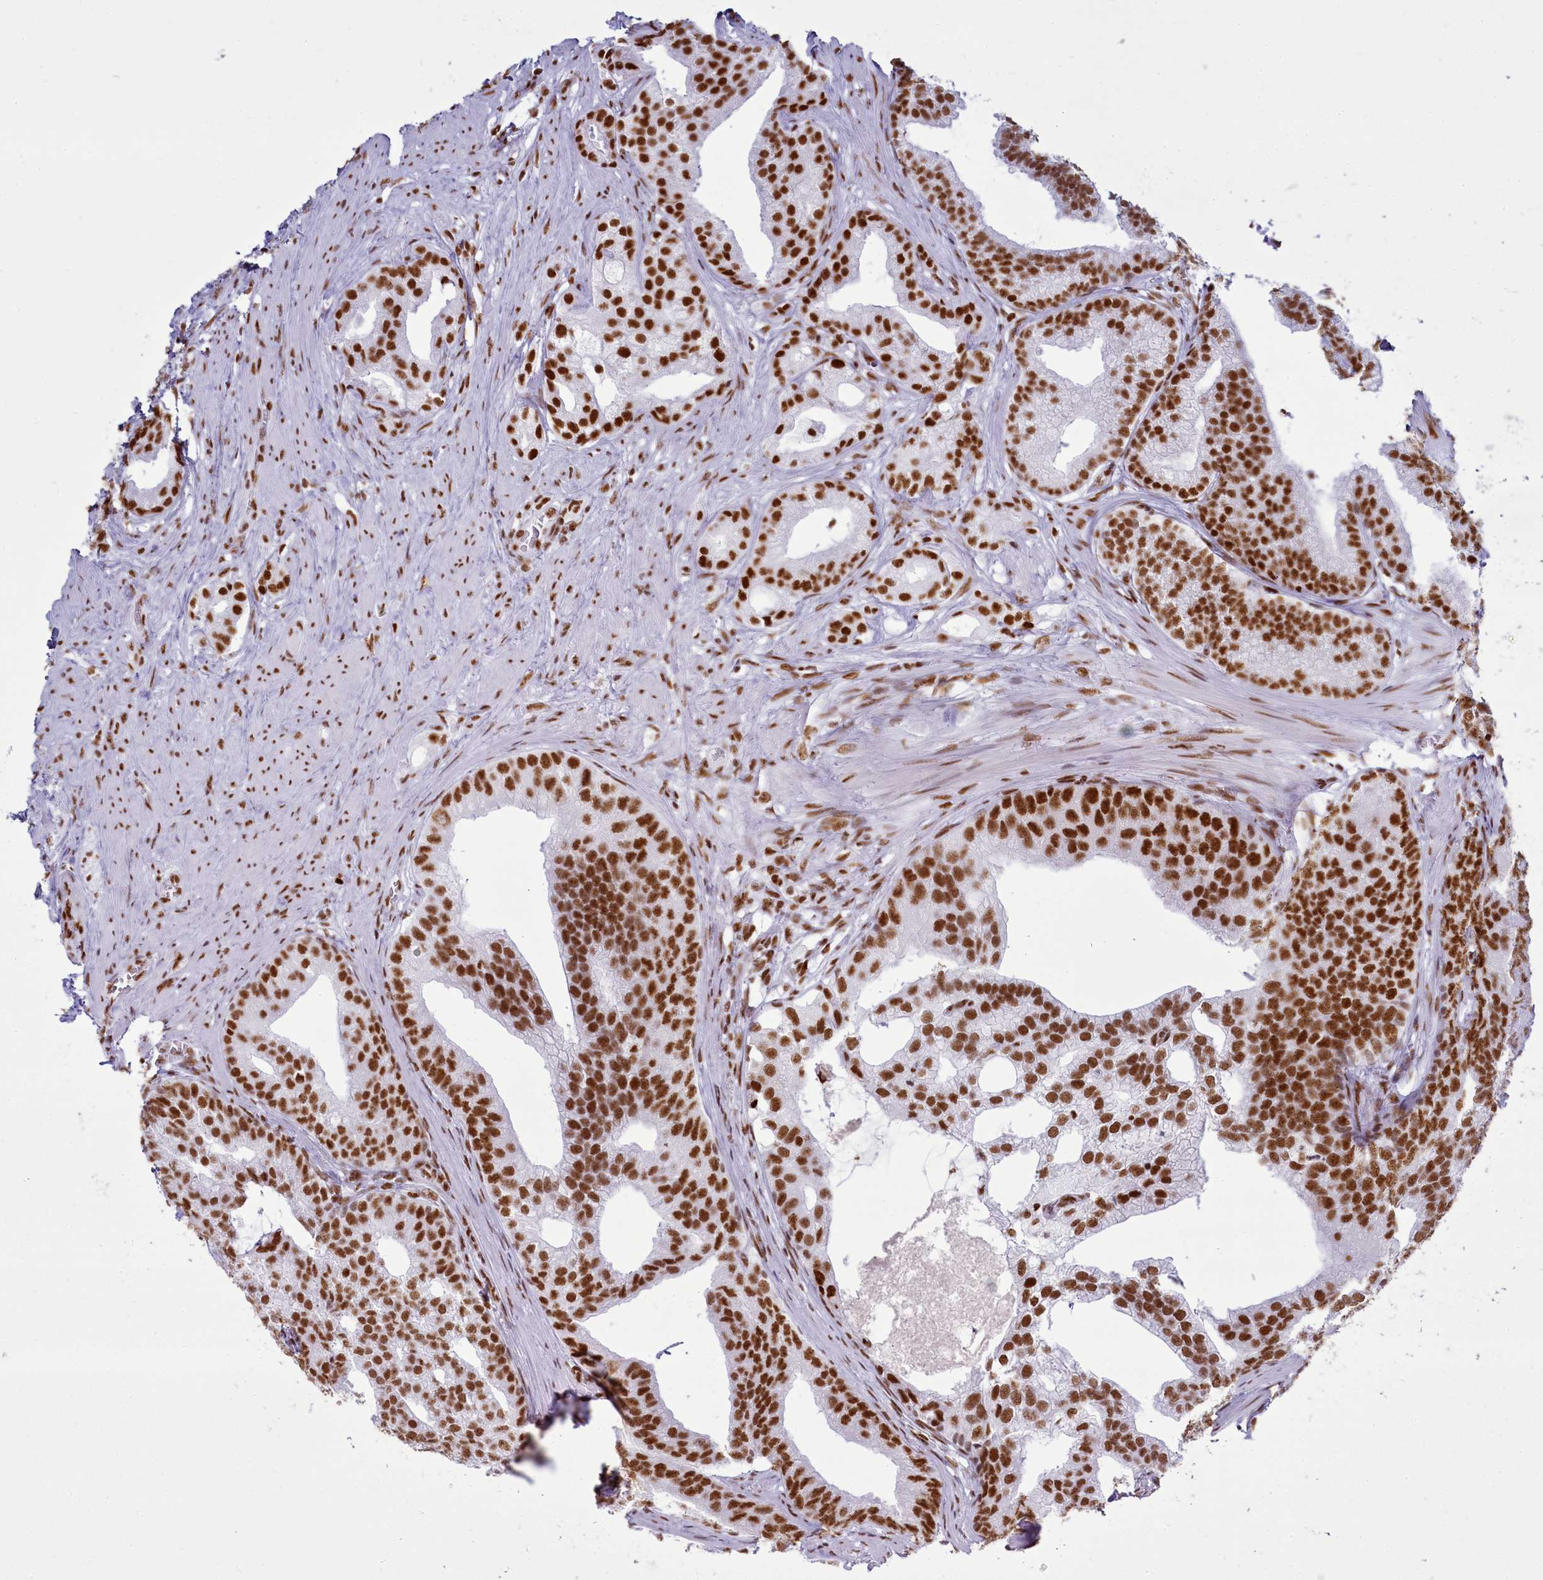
{"staining": {"intensity": "strong", "quantity": ">75%", "location": "nuclear"}, "tissue": "prostate cancer", "cell_type": "Tumor cells", "image_type": "cancer", "snomed": [{"axis": "morphology", "description": "Adenocarcinoma, Low grade"}, {"axis": "topography", "description": "Prostate"}], "caption": "DAB immunohistochemical staining of human prostate cancer displays strong nuclear protein positivity in approximately >75% of tumor cells.", "gene": "RALY", "patient": {"sex": "male", "age": 71}}